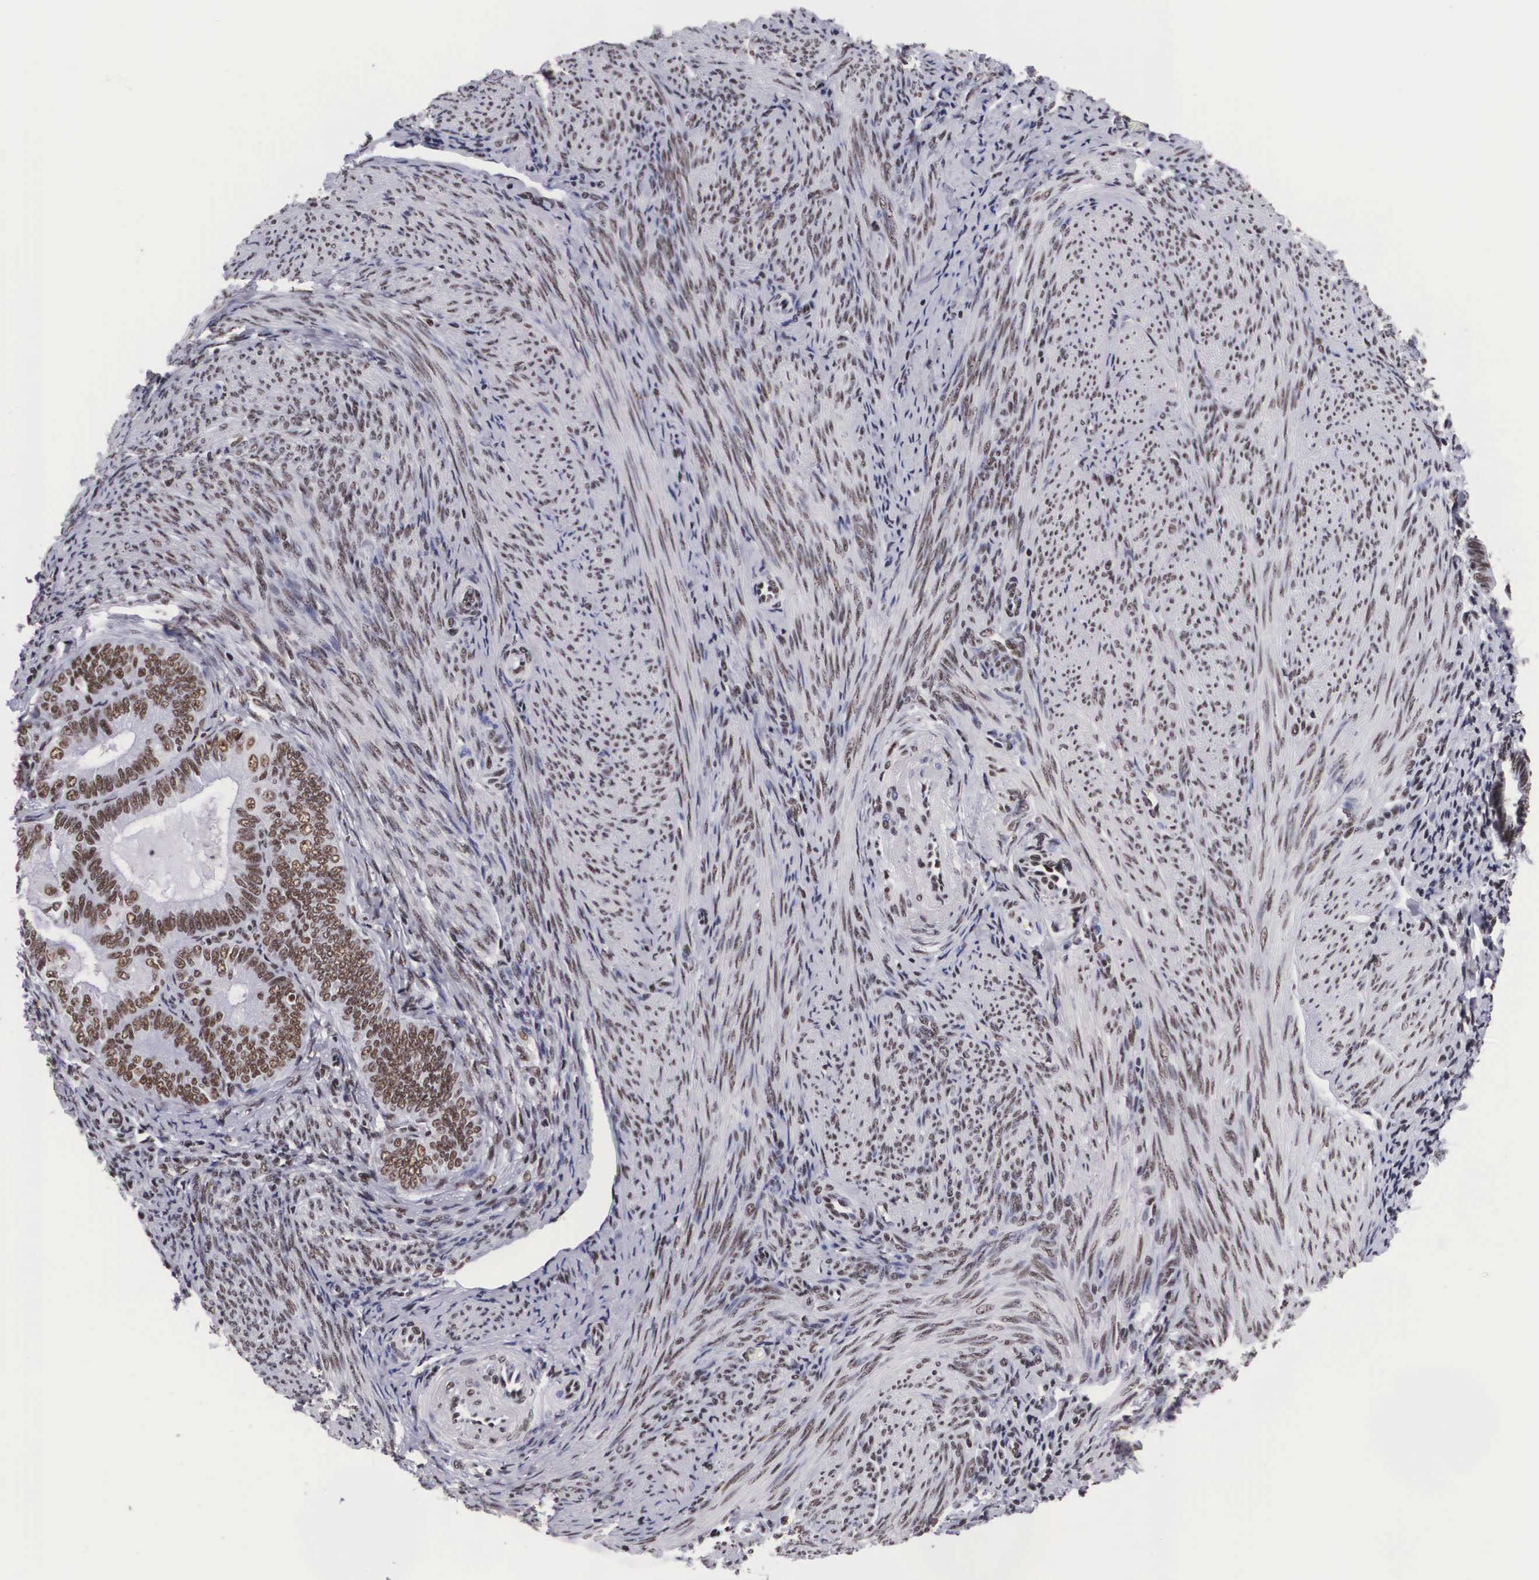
{"staining": {"intensity": "moderate", "quantity": ">75%", "location": "nuclear"}, "tissue": "endometrial cancer", "cell_type": "Tumor cells", "image_type": "cancer", "snomed": [{"axis": "morphology", "description": "Adenocarcinoma, NOS"}, {"axis": "topography", "description": "Endometrium"}], "caption": "Endometrial cancer (adenocarcinoma) tissue displays moderate nuclear expression in about >75% of tumor cells", "gene": "SF3A1", "patient": {"sex": "female", "age": 63}}